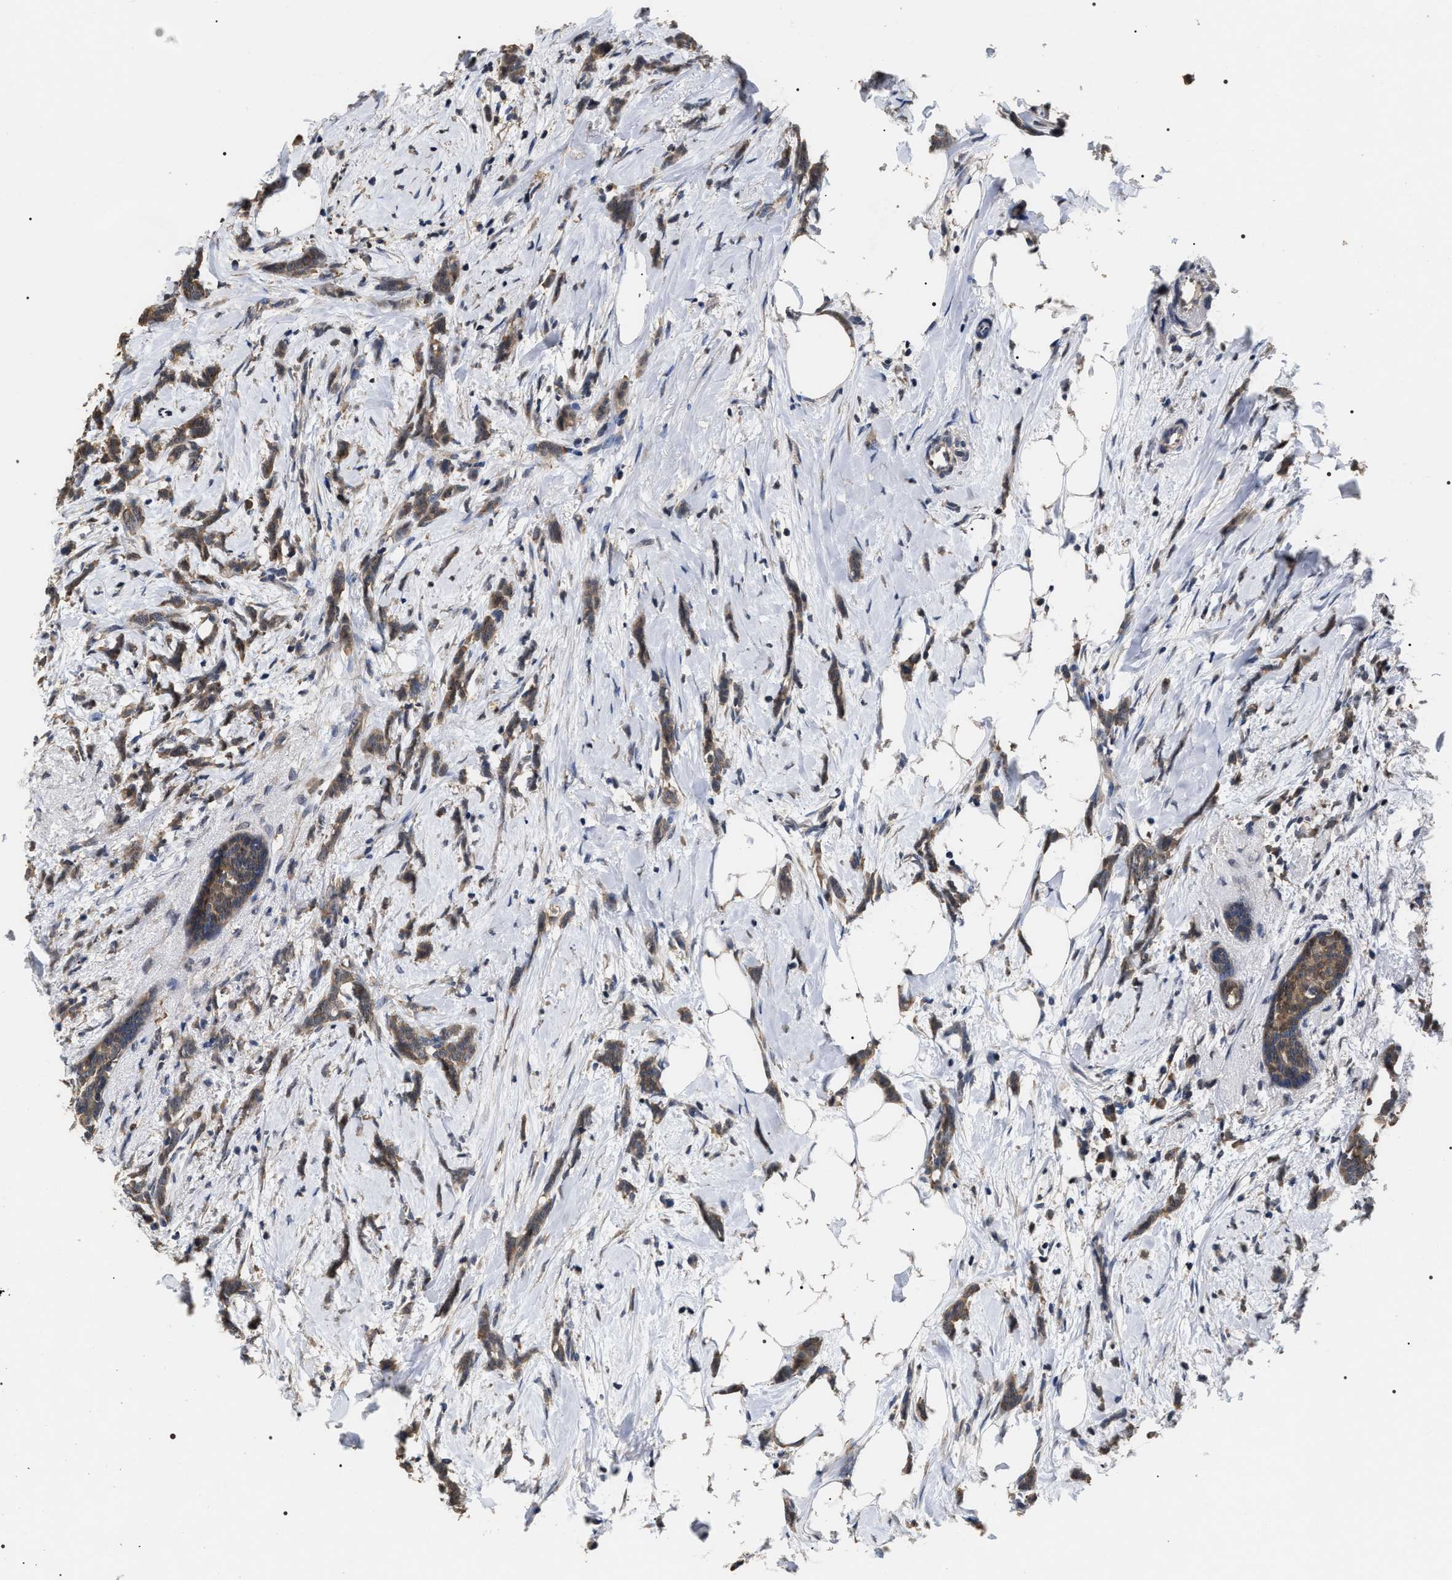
{"staining": {"intensity": "moderate", "quantity": ">75%", "location": "cytoplasmic/membranous"}, "tissue": "breast cancer", "cell_type": "Tumor cells", "image_type": "cancer", "snomed": [{"axis": "morphology", "description": "Lobular carcinoma, in situ"}, {"axis": "morphology", "description": "Lobular carcinoma"}, {"axis": "topography", "description": "Breast"}], "caption": "The histopathology image exhibits staining of breast lobular carcinoma, revealing moderate cytoplasmic/membranous protein staining (brown color) within tumor cells.", "gene": "UPF3A", "patient": {"sex": "female", "age": 41}}